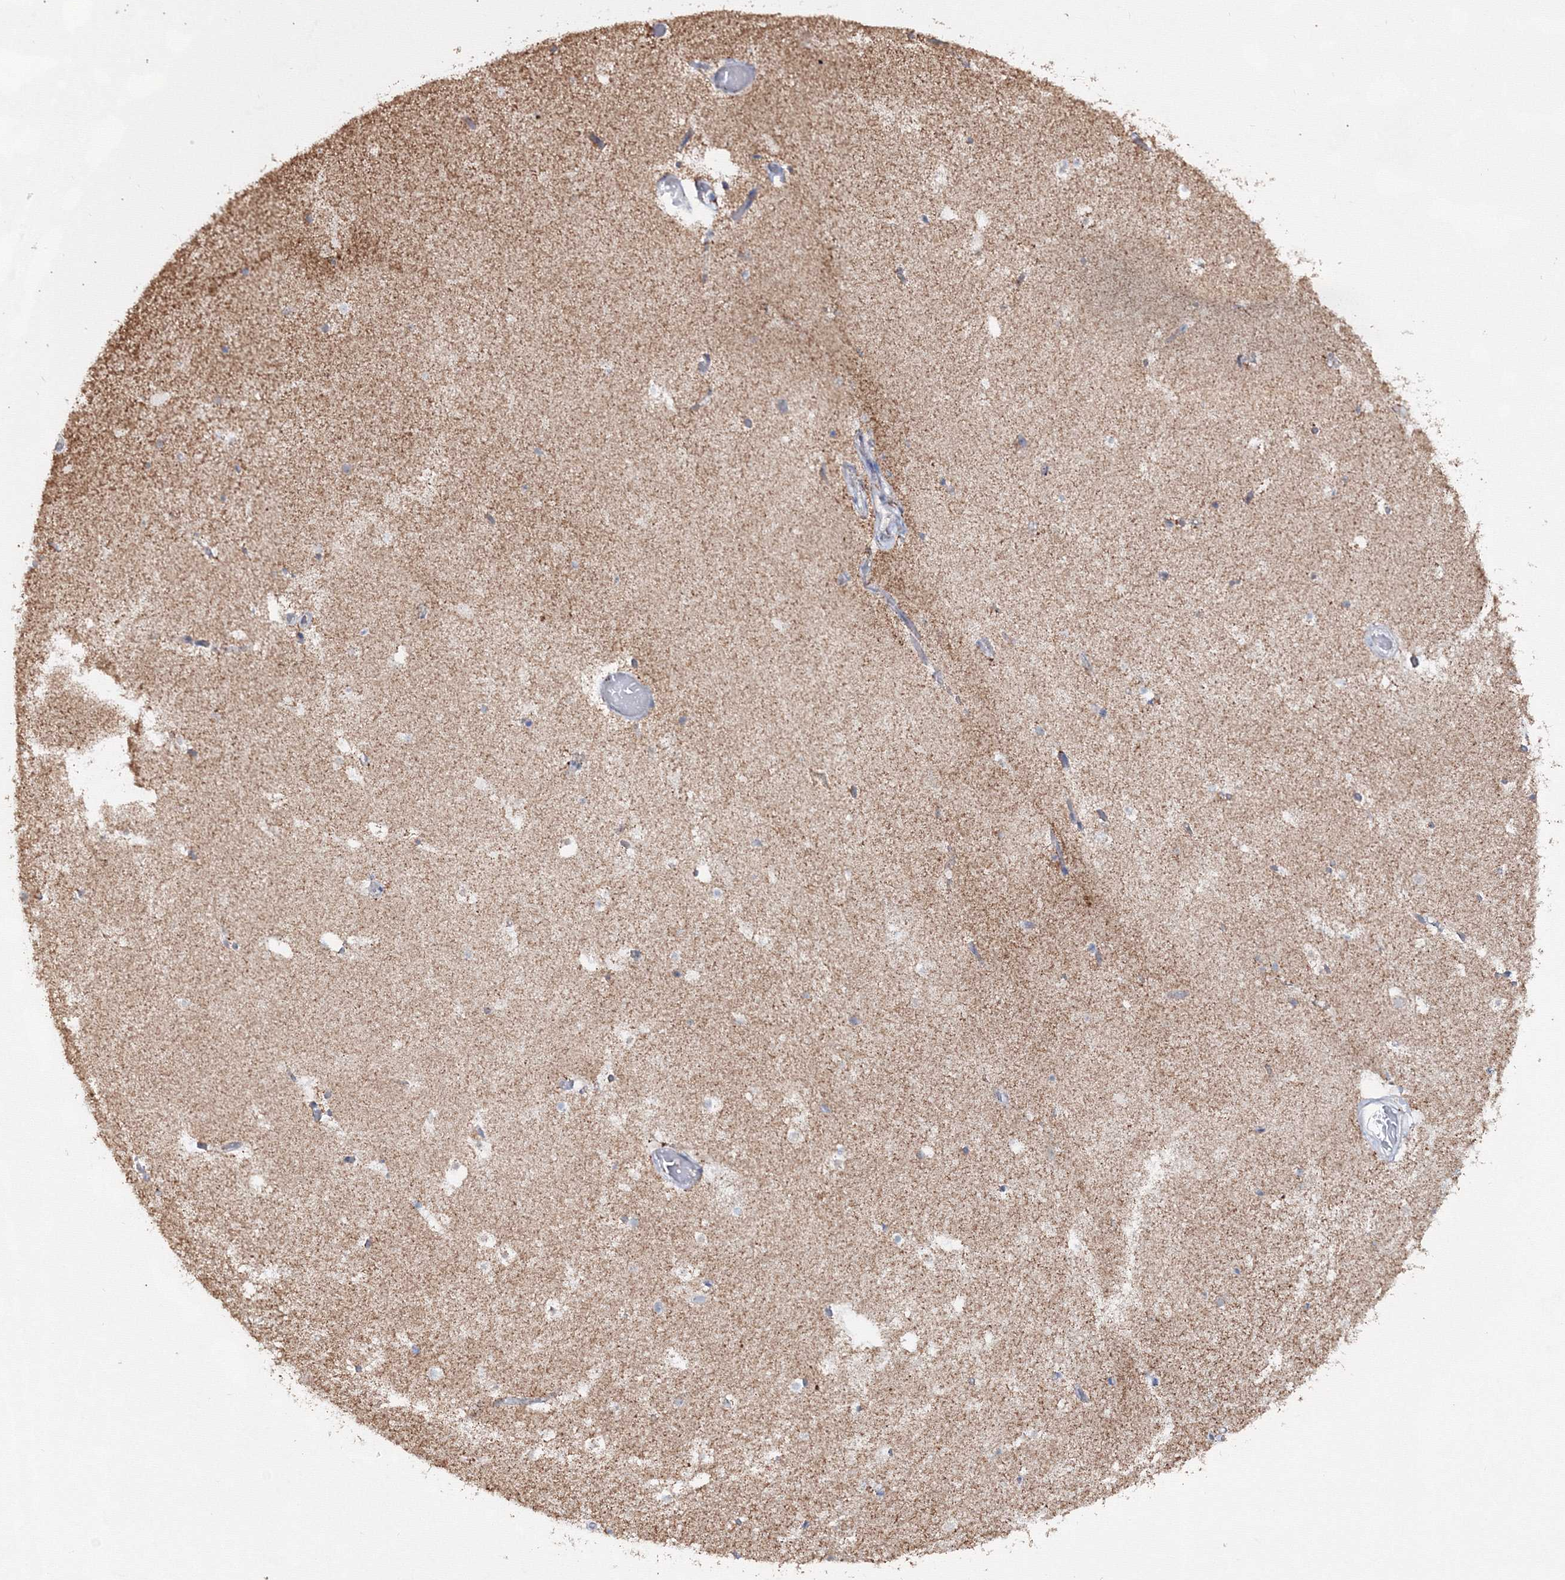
{"staining": {"intensity": "moderate", "quantity": "<25%", "location": "cytoplasmic/membranous"}, "tissue": "hippocampus", "cell_type": "Glial cells", "image_type": "normal", "snomed": [{"axis": "morphology", "description": "Normal tissue, NOS"}, {"axis": "topography", "description": "Hippocampus"}], "caption": "Immunohistochemistry (IHC) histopathology image of normal hippocampus stained for a protein (brown), which demonstrates low levels of moderate cytoplasmic/membranous staining in approximately <25% of glial cells.", "gene": "IGSF9", "patient": {"sex": "female", "age": 52}}